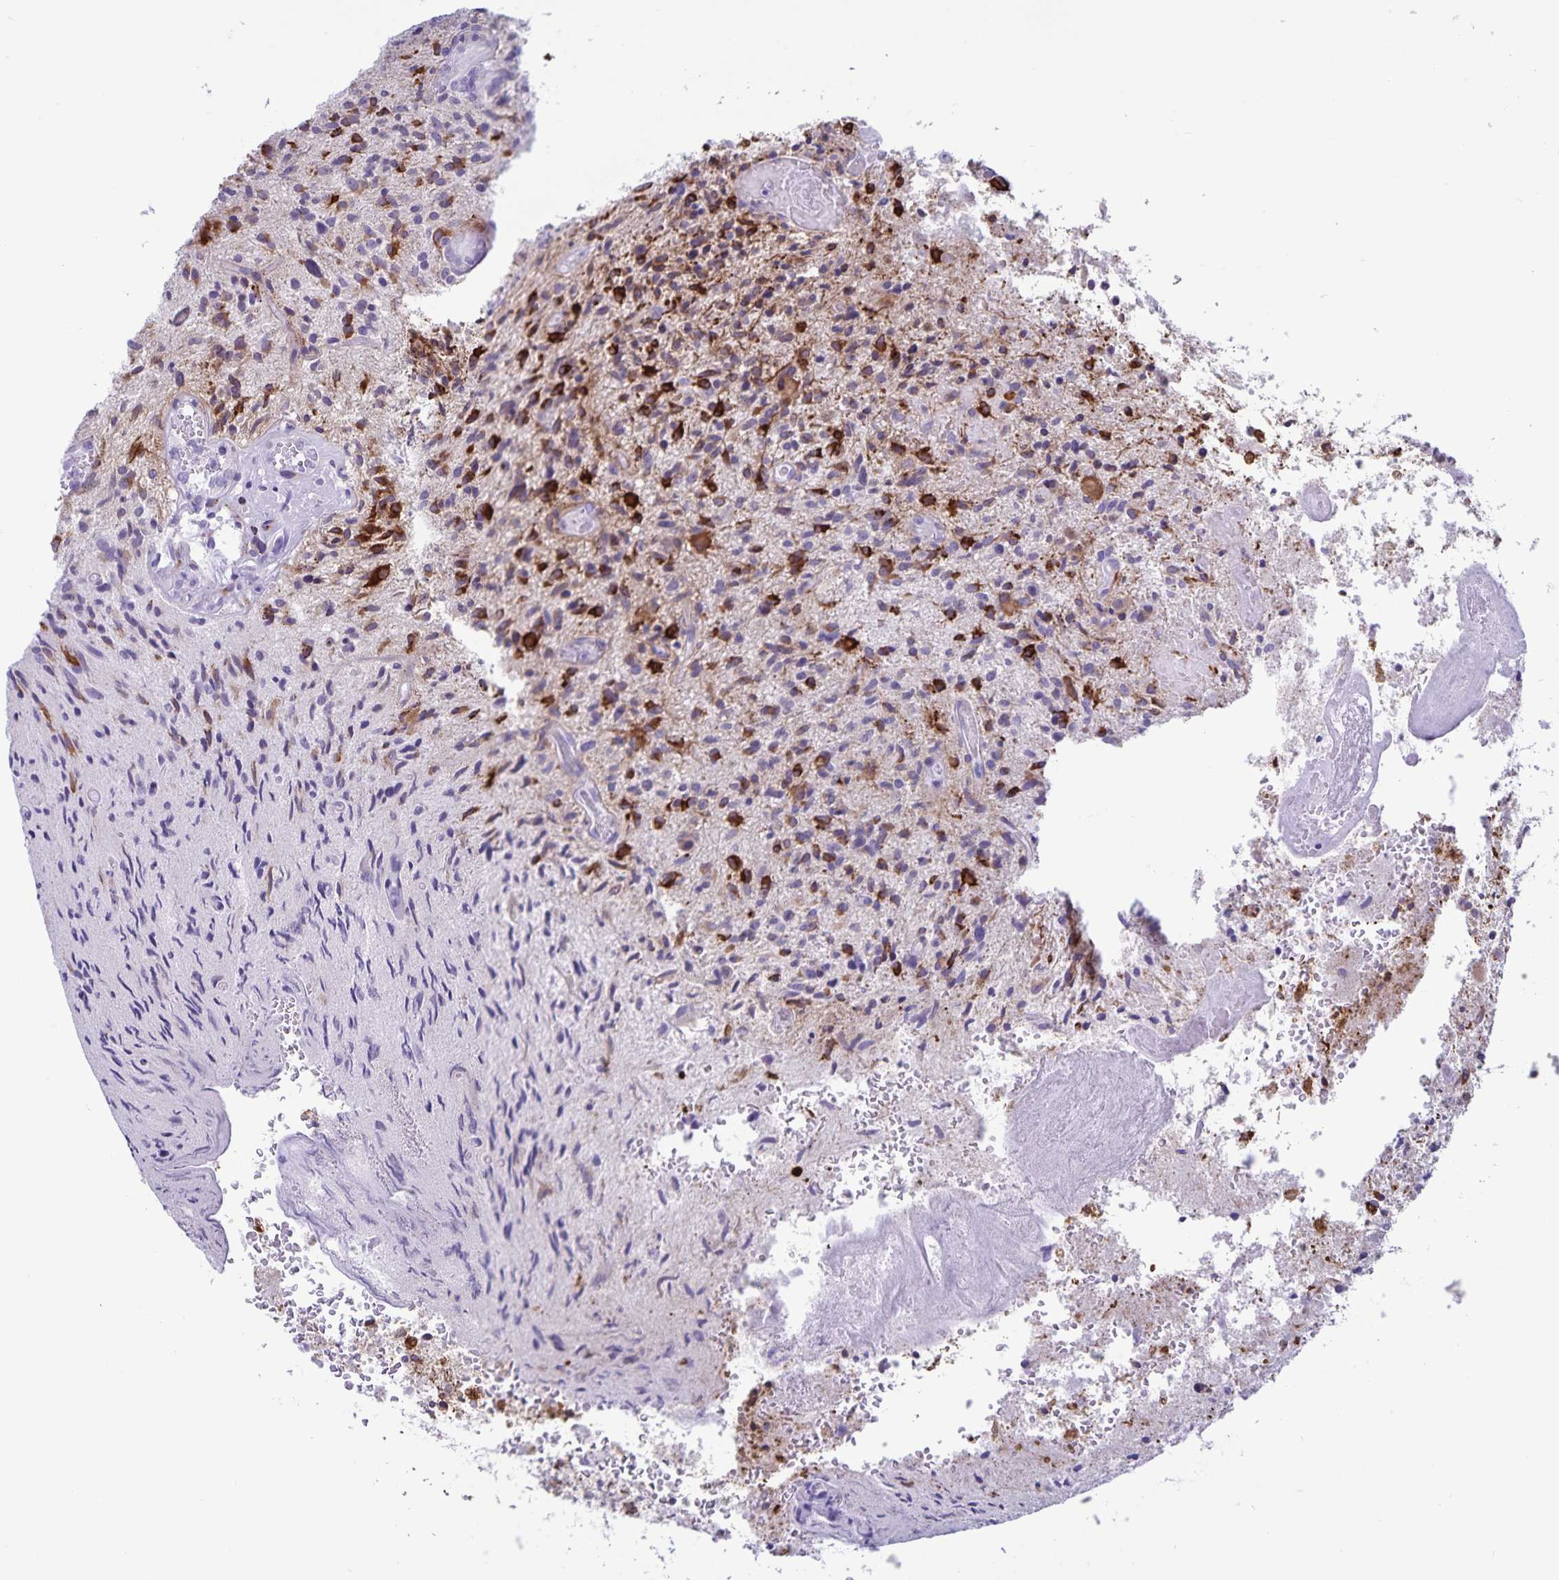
{"staining": {"intensity": "moderate", "quantity": "25%-75%", "location": "cytoplasmic/membranous"}, "tissue": "glioma", "cell_type": "Tumor cells", "image_type": "cancer", "snomed": [{"axis": "morphology", "description": "Glioma, malignant, High grade"}, {"axis": "topography", "description": "Brain"}], "caption": "This image demonstrates malignant glioma (high-grade) stained with IHC to label a protein in brown. The cytoplasmic/membranous of tumor cells show moderate positivity for the protein. Nuclei are counter-stained blue.", "gene": "RCN1", "patient": {"sex": "male", "age": 55}}